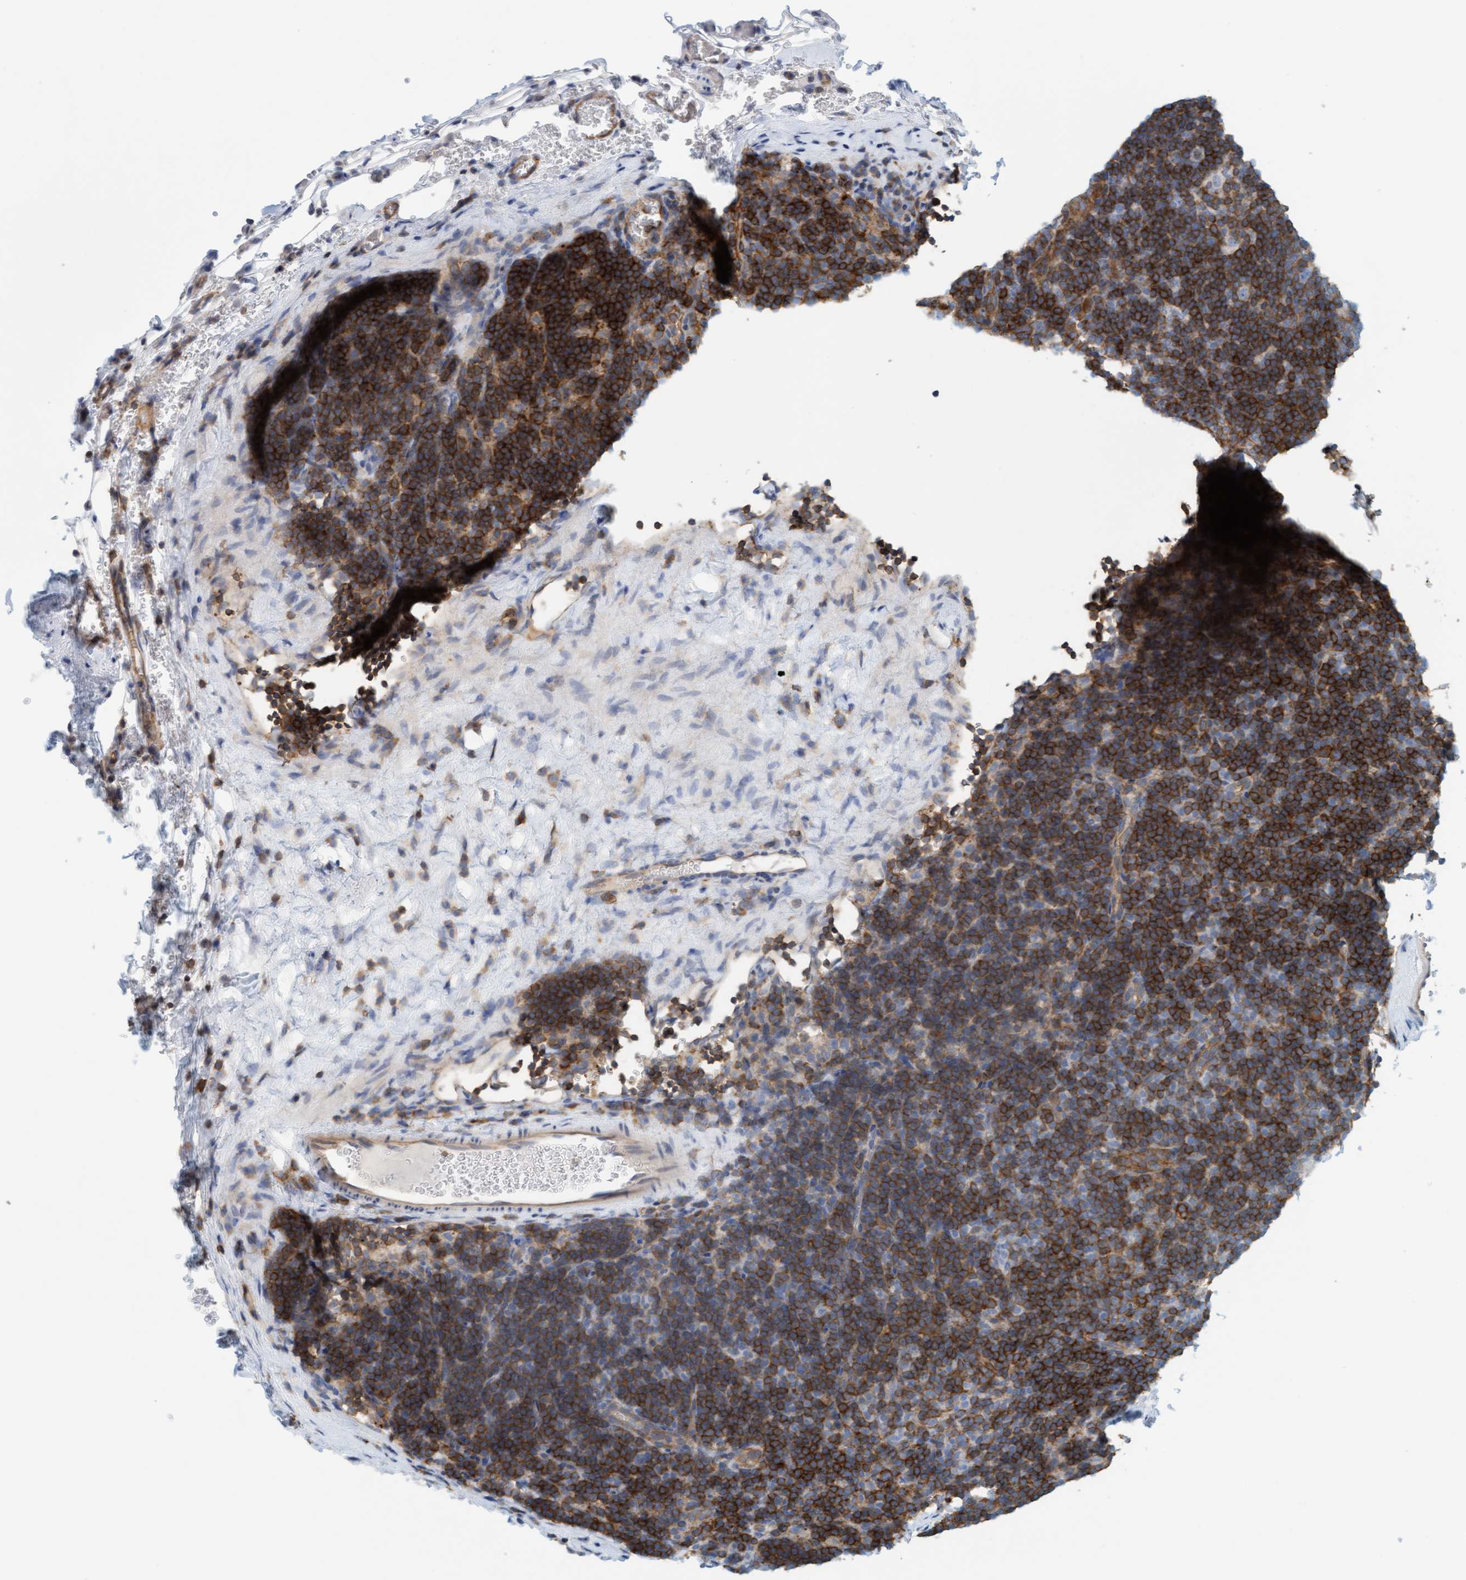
{"staining": {"intensity": "negative", "quantity": "none", "location": "none"}, "tissue": "lymphoma", "cell_type": "Tumor cells", "image_type": "cancer", "snomed": [{"axis": "morphology", "description": "Hodgkin's disease, NOS"}, {"axis": "topography", "description": "Lymph node"}], "caption": "This is a image of IHC staining of lymphoma, which shows no staining in tumor cells.", "gene": "PRKD2", "patient": {"sex": "female", "age": 57}}